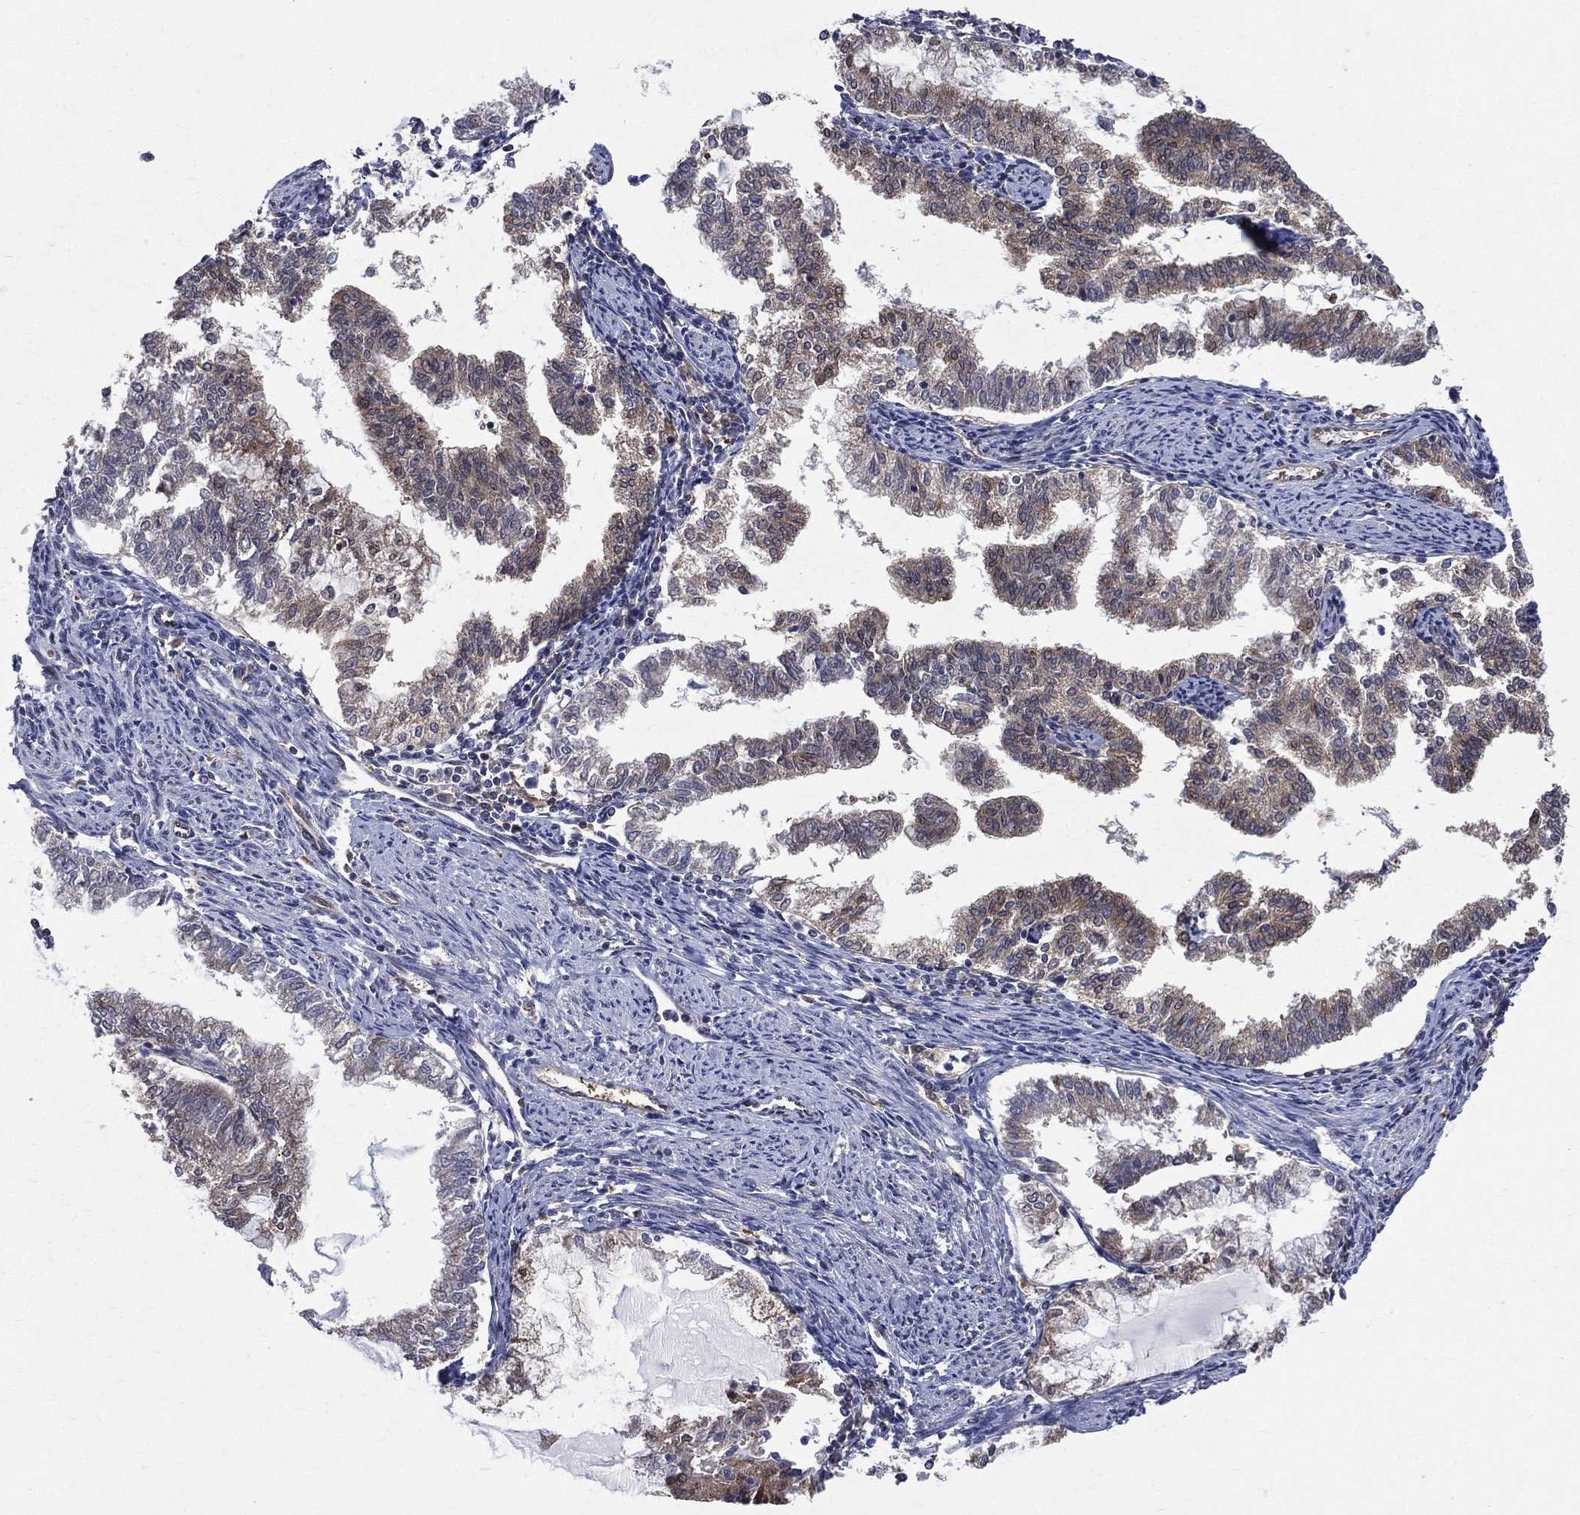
{"staining": {"intensity": "weak", "quantity": "25%-75%", "location": "cytoplasmic/membranous,nuclear"}, "tissue": "endometrial cancer", "cell_type": "Tumor cells", "image_type": "cancer", "snomed": [{"axis": "morphology", "description": "Adenocarcinoma, NOS"}, {"axis": "topography", "description": "Endometrium"}], "caption": "Tumor cells exhibit low levels of weak cytoplasmic/membranous and nuclear positivity in about 25%-75% of cells in human endometrial cancer.", "gene": "GMPR2", "patient": {"sex": "female", "age": 79}}